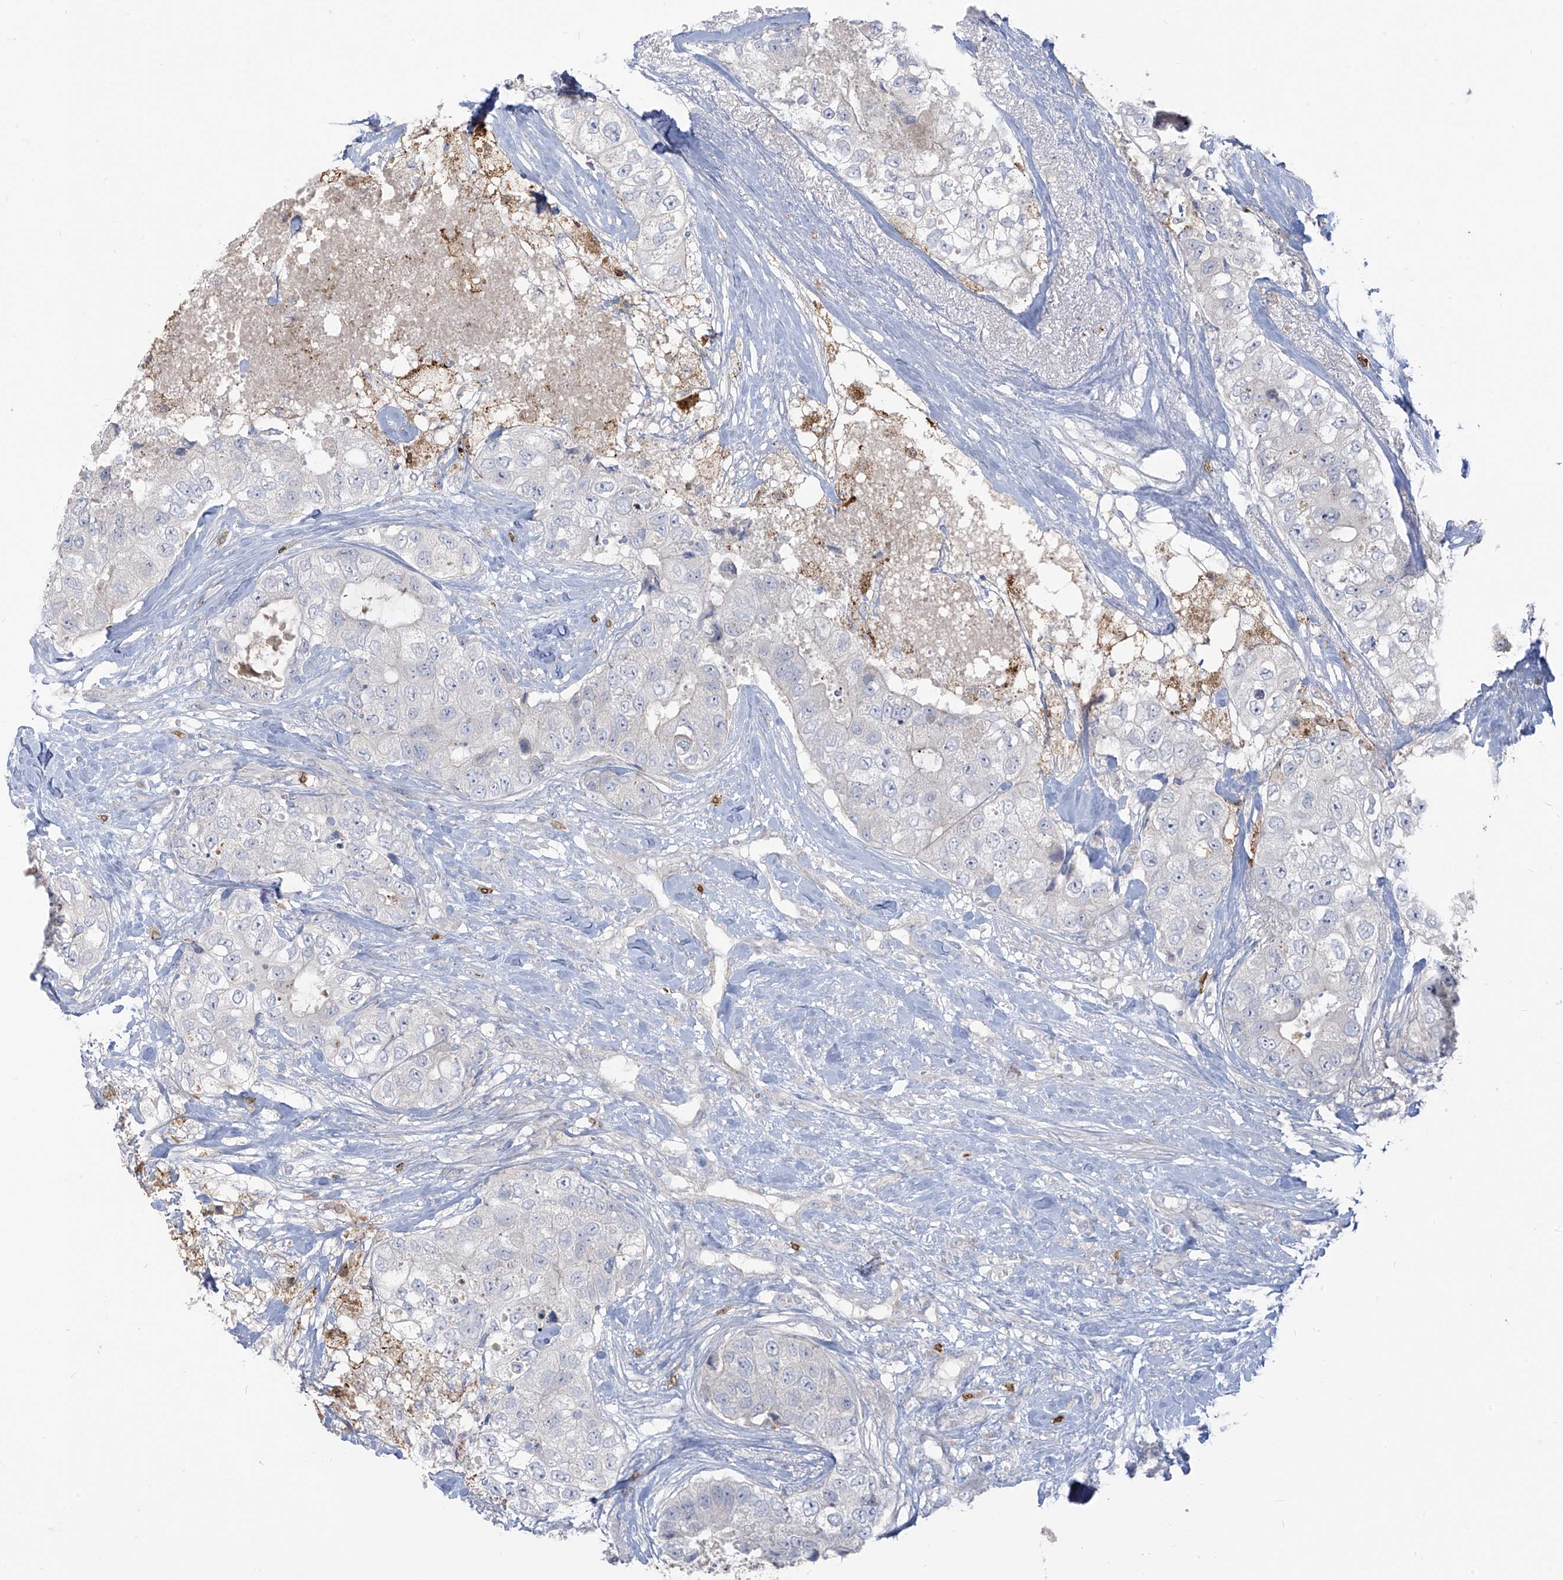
{"staining": {"intensity": "negative", "quantity": "none", "location": "none"}, "tissue": "breast cancer", "cell_type": "Tumor cells", "image_type": "cancer", "snomed": [{"axis": "morphology", "description": "Duct carcinoma"}, {"axis": "topography", "description": "Breast"}], "caption": "The immunohistochemistry histopathology image has no significant expression in tumor cells of breast invasive ductal carcinoma tissue. (DAB (3,3'-diaminobenzidine) immunohistochemistry with hematoxylin counter stain).", "gene": "NOTO", "patient": {"sex": "female", "age": 62}}